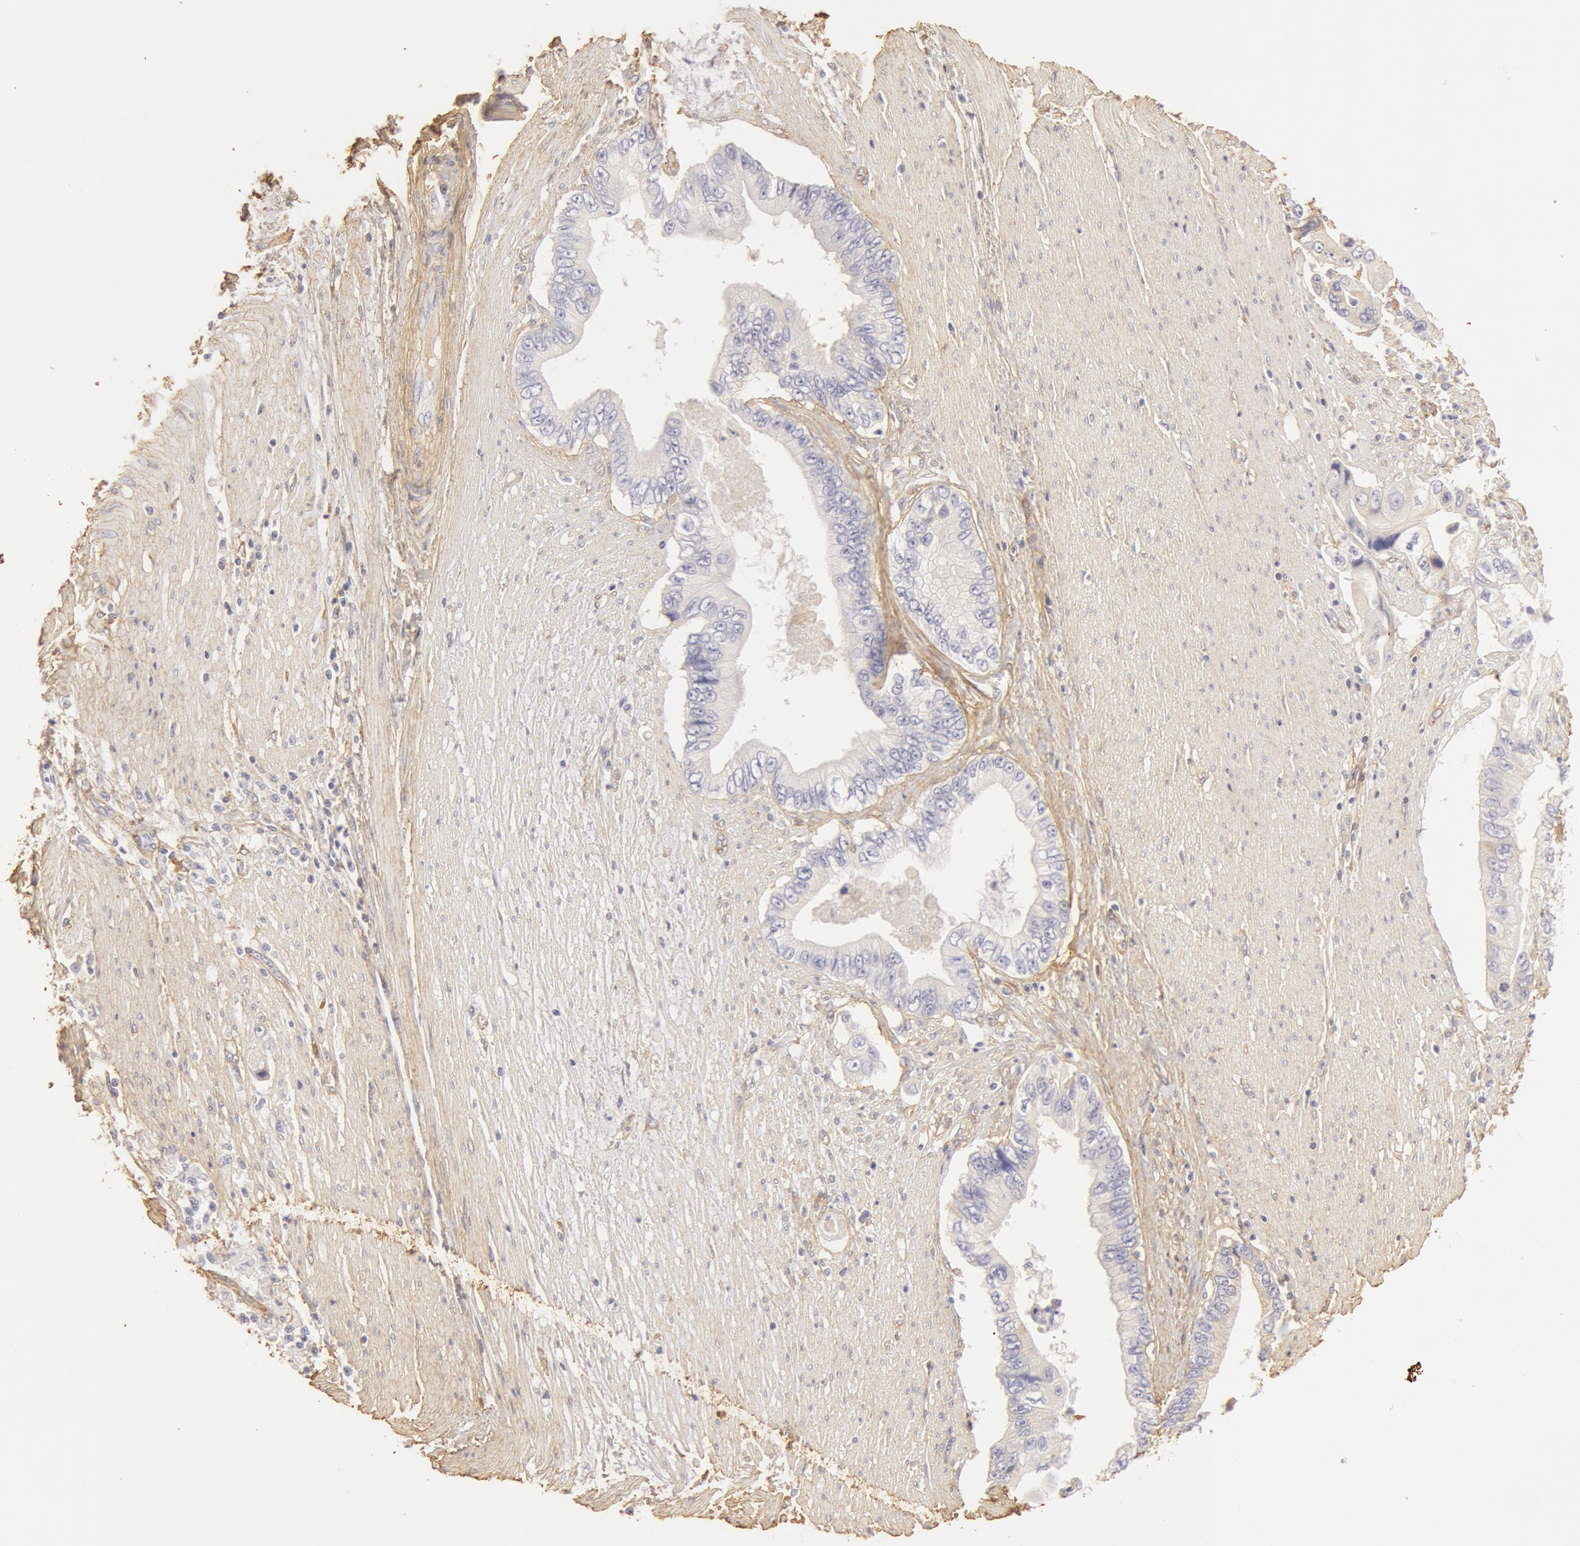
{"staining": {"intensity": "negative", "quantity": "none", "location": "none"}, "tissue": "pancreatic cancer", "cell_type": "Tumor cells", "image_type": "cancer", "snomed": [{"axis": "morphology", "description": "Adenocarcinoma, NOS"}, {"axis": "topography", "description": "Pancreas"}, {"axis": "topography", "description": "Stomach, upper"}], "caption": "Immunohistochemical staining of pancreatic cancer exhibits no significant staining in tumor cells.", "gene": "COL4A1", "patient": {"sex": "male", "age": 77}}